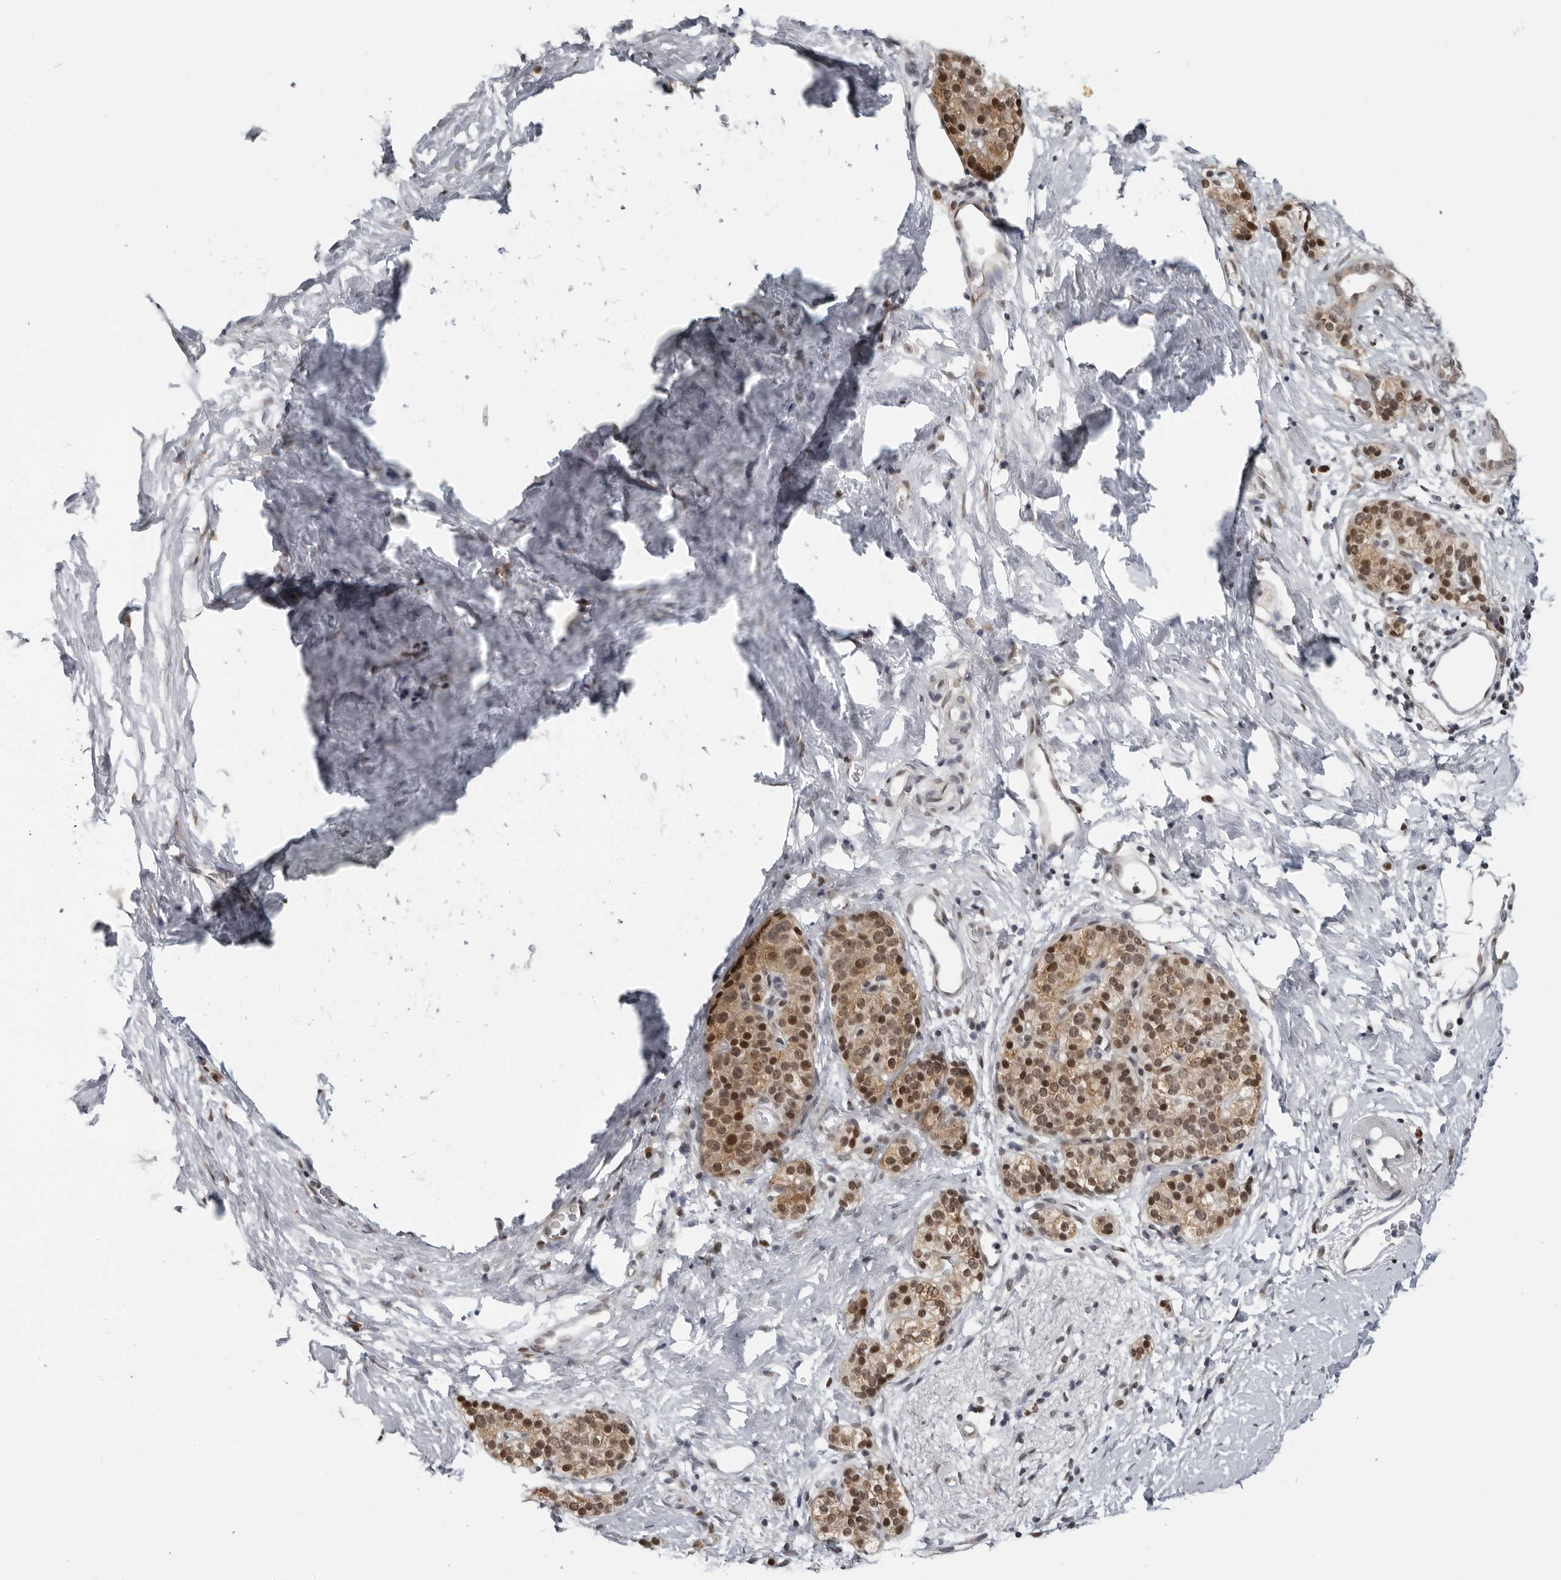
{"staining": {"intensity": "moderate", "quantity": ">75%", "location": "cytoplasmic/membranous,nuclear"}, "tissue": "pancreatic cancer", "cell_type": "Tumor cells", "image_type": "cancer", "snomed": [{"axis": "morphology", "description": "Adenocarcinoma, NOS"}, {"axis": "topography", "description": "Pancreas"}], "caption": "A high-resolution image shows immunohistochemistry staining of pancreatic cancer (adenocarcinoma), which demonstrates moderate cytoplasmic/membranous and nuclear staining in approximately >75% of tumor cells.", "gene": "MAF", "patient": {"sex": "male", "age": 50}}